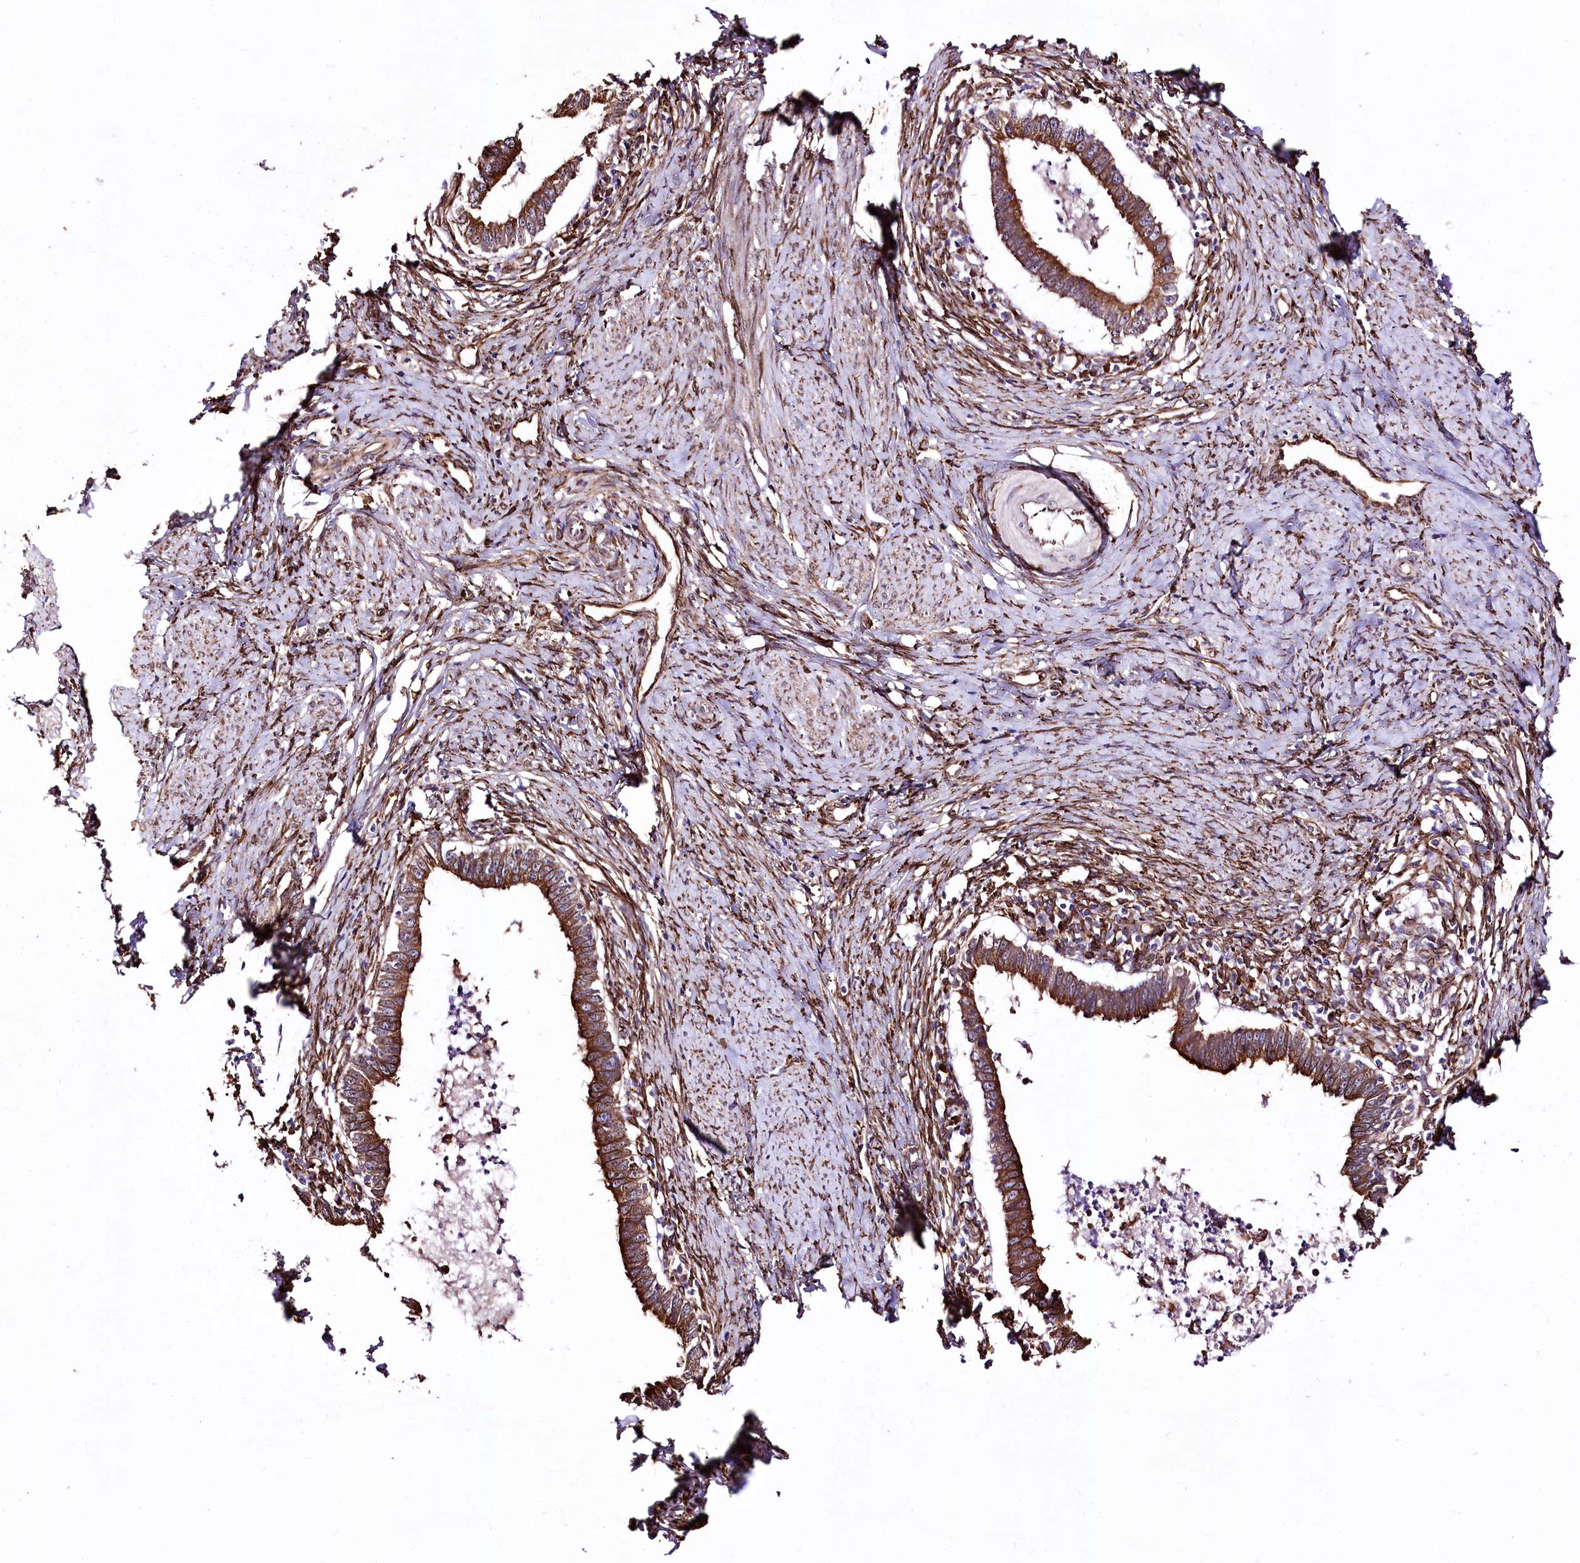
{"staining": {"intensity": "strong", "quantity": ">75%", "location": "cytoplasmic/membranous"}, "tissue": "cervical cancer", "cell_type": "Tumor cells", "image_type": "cancer", "snomed": [{"axis": "morphology", "description": "Adenocarcinoma, NOS"}, {"axis": "topography", "description": "Cervix"}], "caption": "Strong cytoplasmic/membranous expression is identified in approximately >75% of tumor cells in adenocarcinoma (cervical).", "gene": "WWC1", "patient": {"sex": "female", "age": 36}}